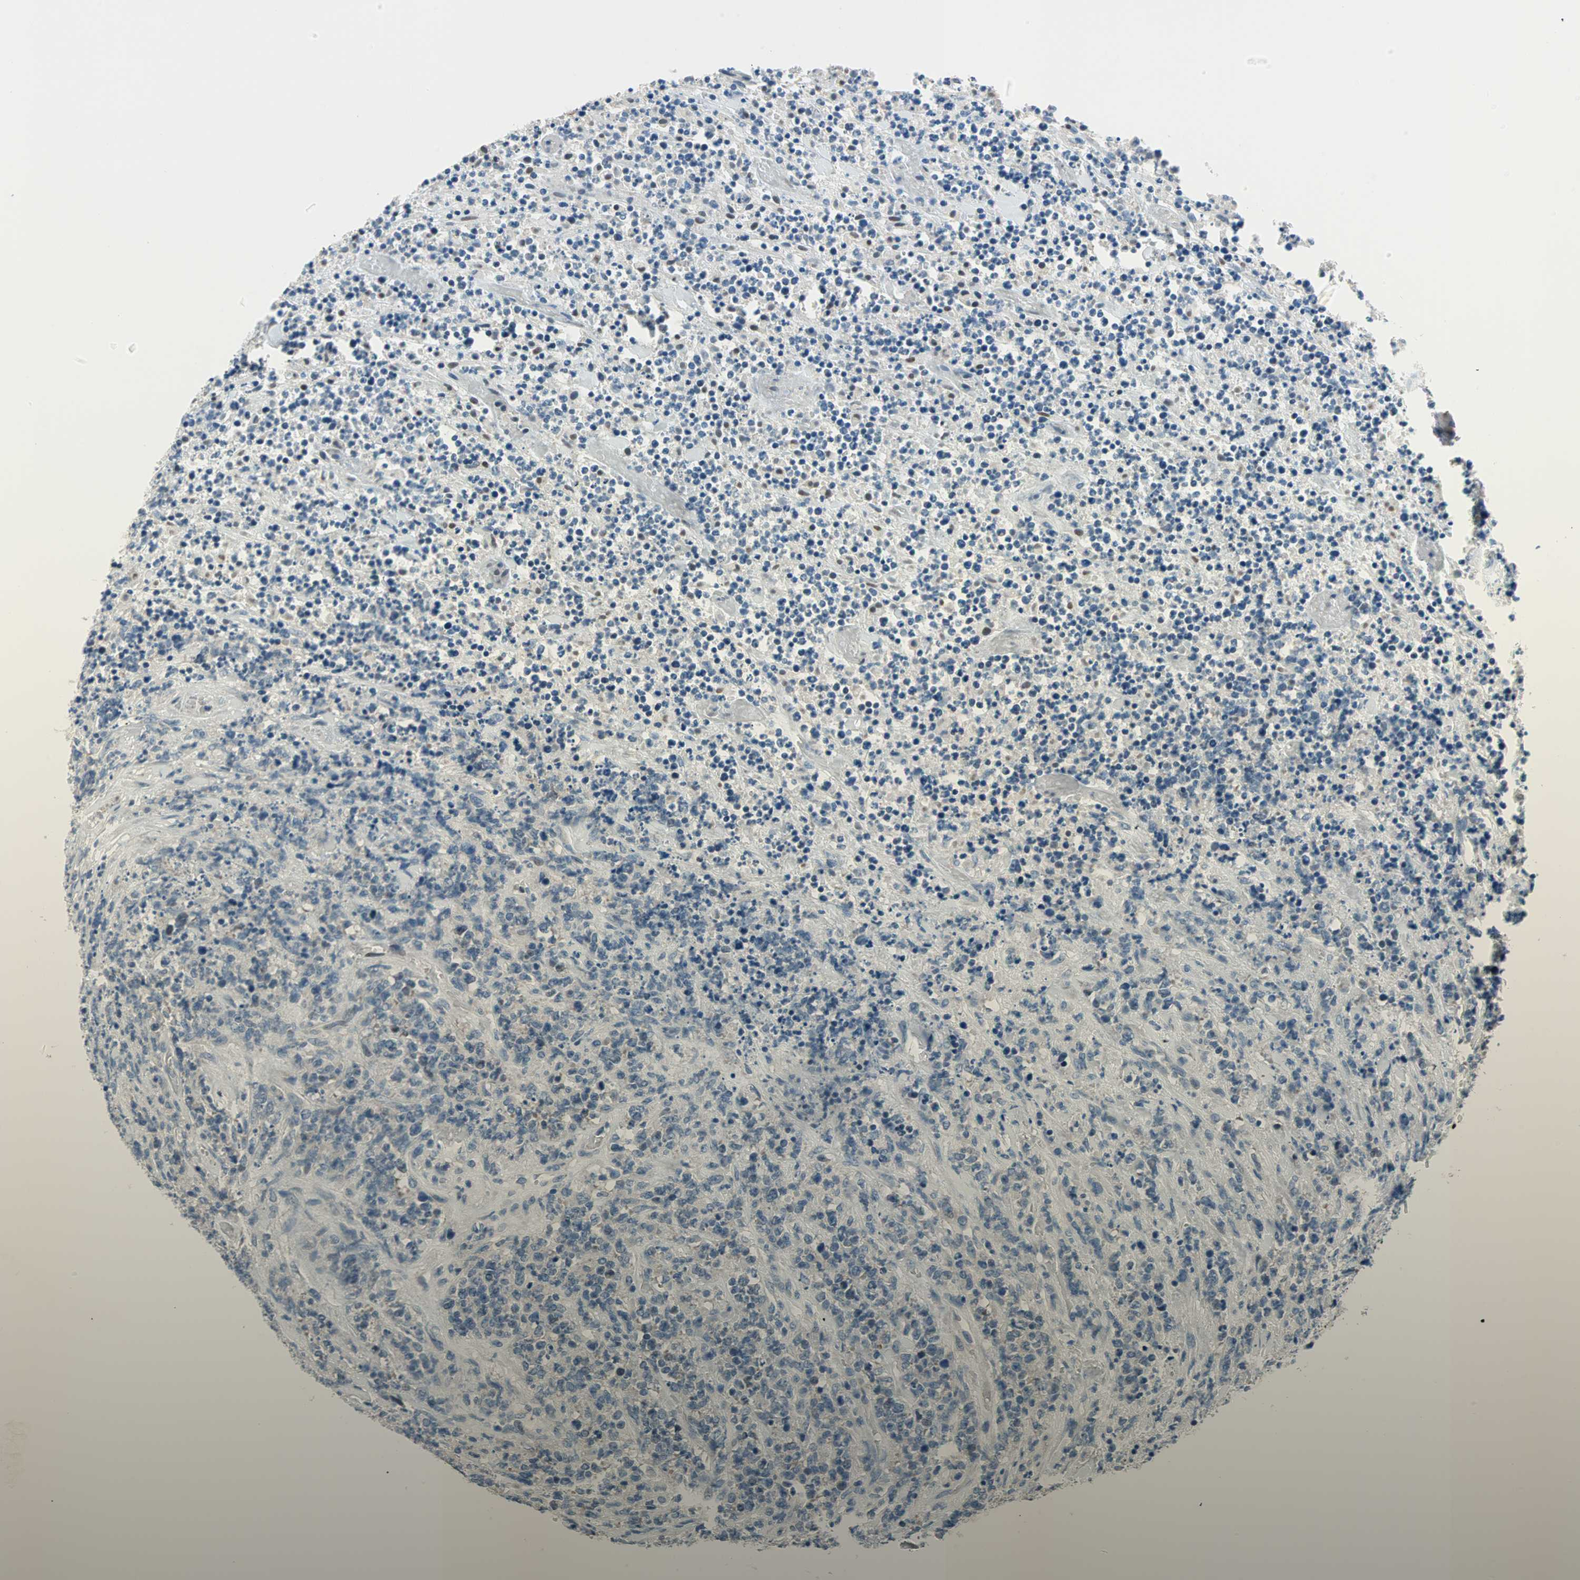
{"staining": {"intensity": "negative", "quantity": "none", "location": "none"}, "tissue": "lymphoma", "cell_type": "Tumor cells", "image_type": "cancer", "snomed": [{"axis": "morphology", "description": "Malignant lymphoma, non-Hodgkin's type, High grade"}, {"axis": "topography", "description": "Soft tissue"}], "caption": "Immunohistochemistry image of malignant lymphoma, non-Hodgkin's type (high-grade) stained for a protein (brown), which shows no expression in tumor cells.", "gene": "TMEM163", "patient": {"sex": "male", "age": 18}}